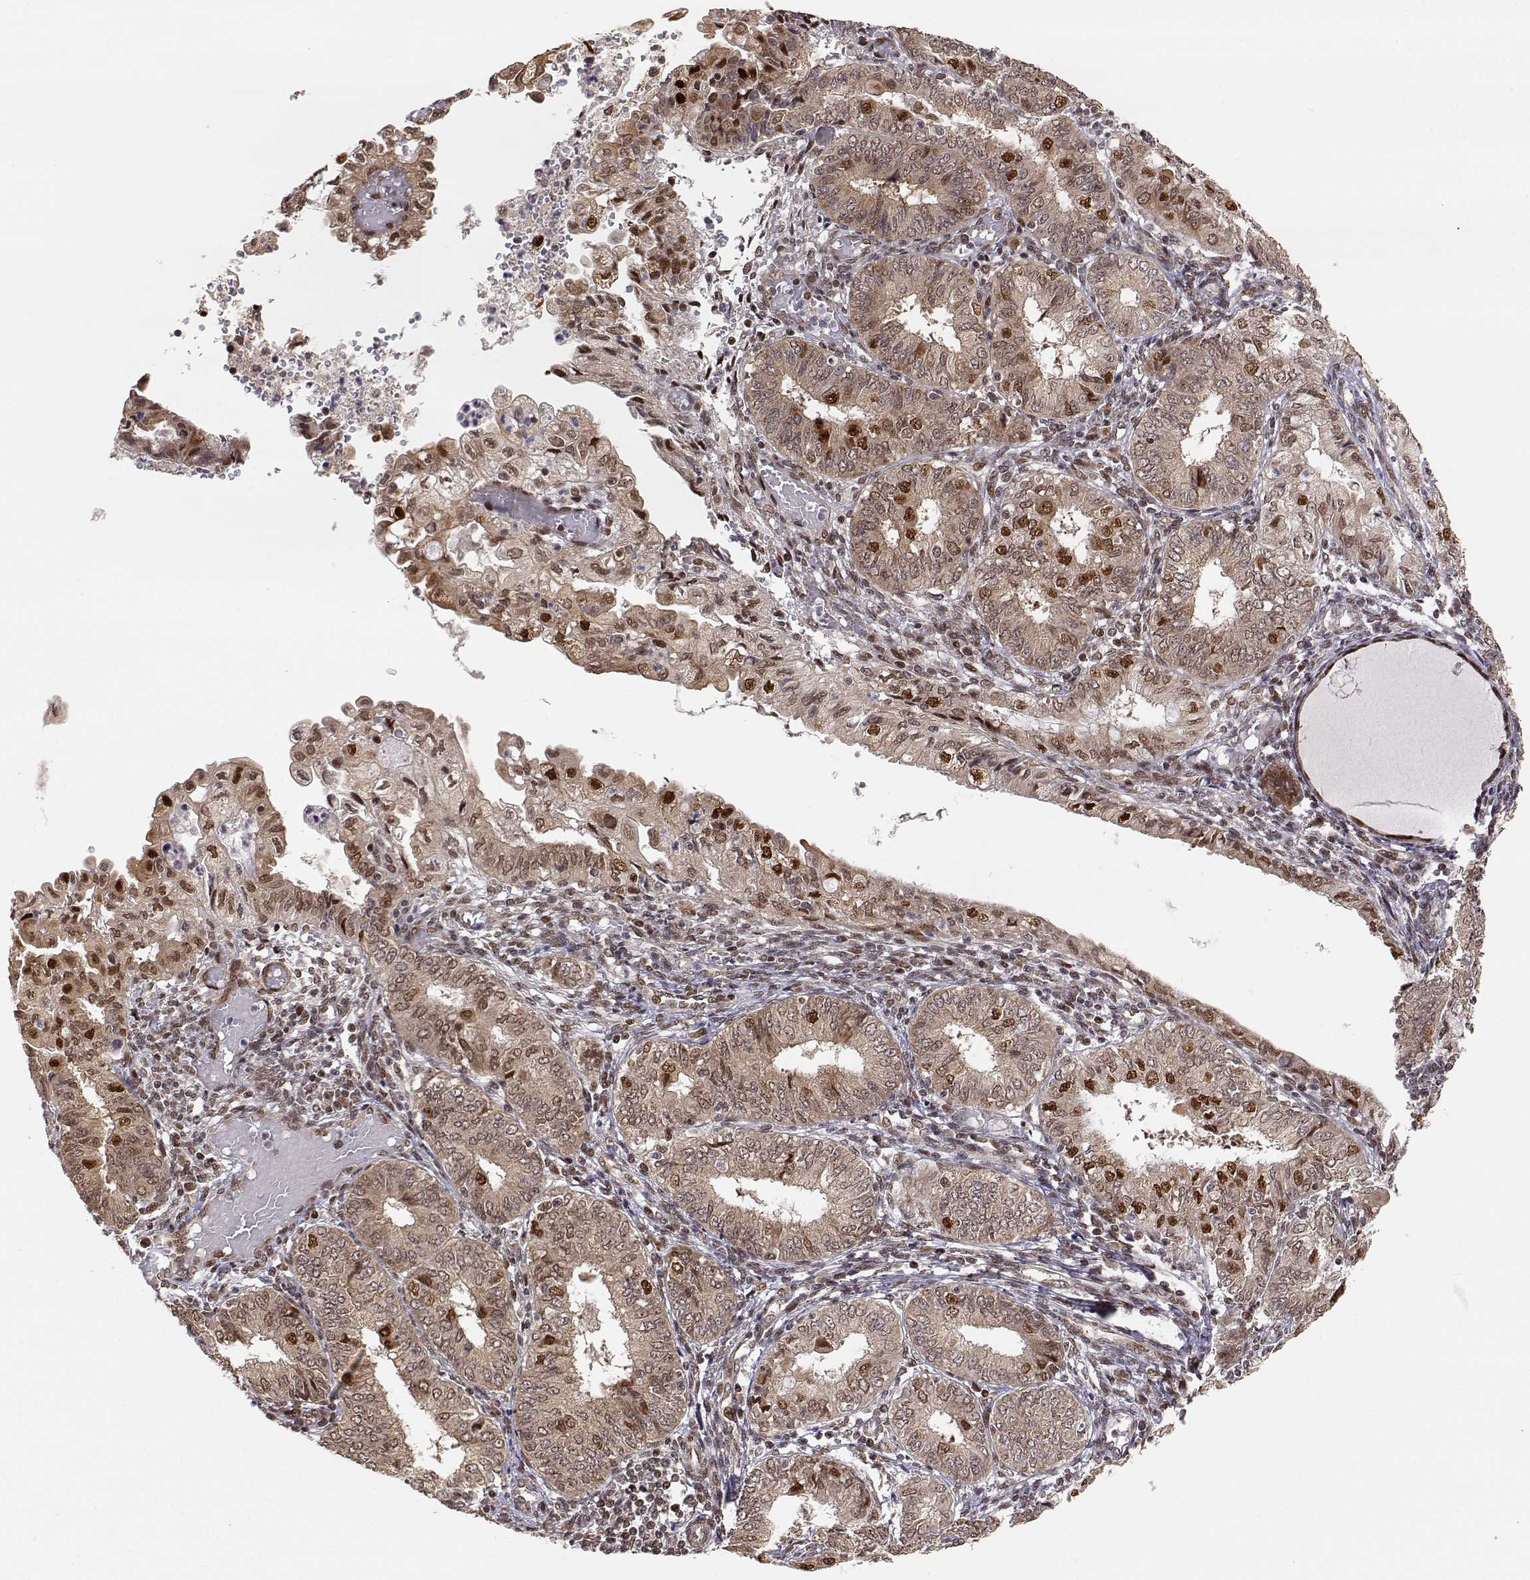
{"staining": {"intensity": "strong", "quantity": "<25%", "location": "nuclear"}, "tissue": "endometrial cancer", "cell_type": "Tumor cells", "image_type": "cancer", "snomed": [{"axis": "morphology", "description": "Adenocarcinoma, NOS"}, {"axis": "topography", "description": "Endometrium"}], "caption": "Immunohistochemical staining of adenocarcinoma (endometrial) reveals medium levels of strong nuclear staining in approximately <25% of tumor cells. The staining was performed using DAB (3,3'-diaminobenzidine), with brown indicating positive protein expression. Nuclei are stained blue with hematoxylin.", "gene": "BRCA1", "patient": {"sex": "female", "age": 68}}